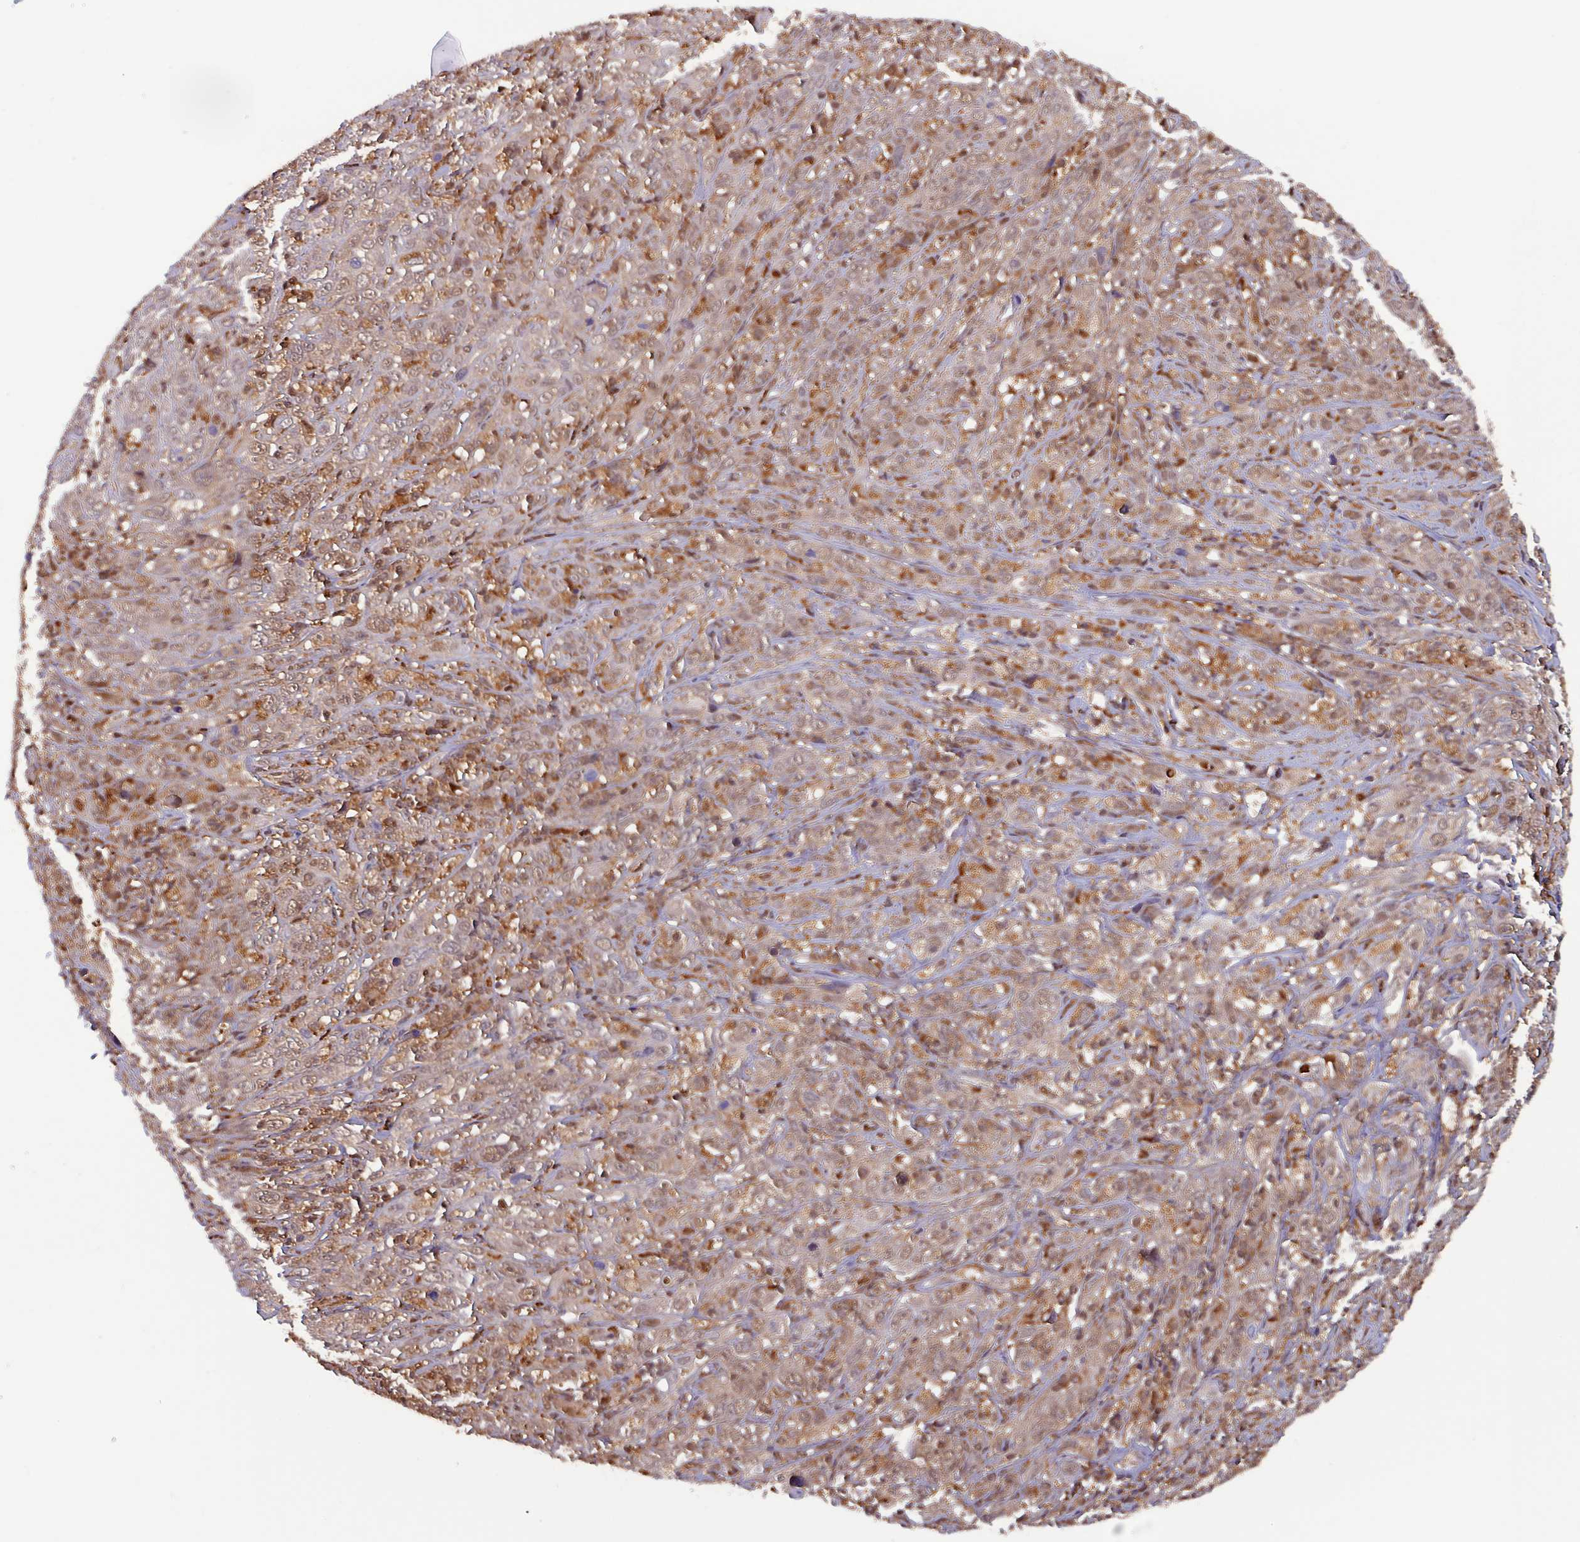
{"staining": {"intensity": "weak", "quantity": ">75%", "location": "cytoplasmic/membranous,nuclear"}, "tissue": "cervical cancer", "cell_type": "Tumor cells", "image_type": "cancer", "snomed": [{"axis": "morphology", "description": "Squamous cell carcinoma, NOS"}, {"axis": "topography", "description": "Cervix"}], "caption": "Brown immunohistochemical staining in cervical squamous cell carcinoma reveals weak cytoplasmic/membranous and nuclear positivity in about >75% of tumor cells. The staining is performed using DAB brown chromogen to label protein expression. The nuclei are counter-stained blue using hematoxylin.", "gene": "PSMB8", "patient": {"sex": "female", "age": 46}}